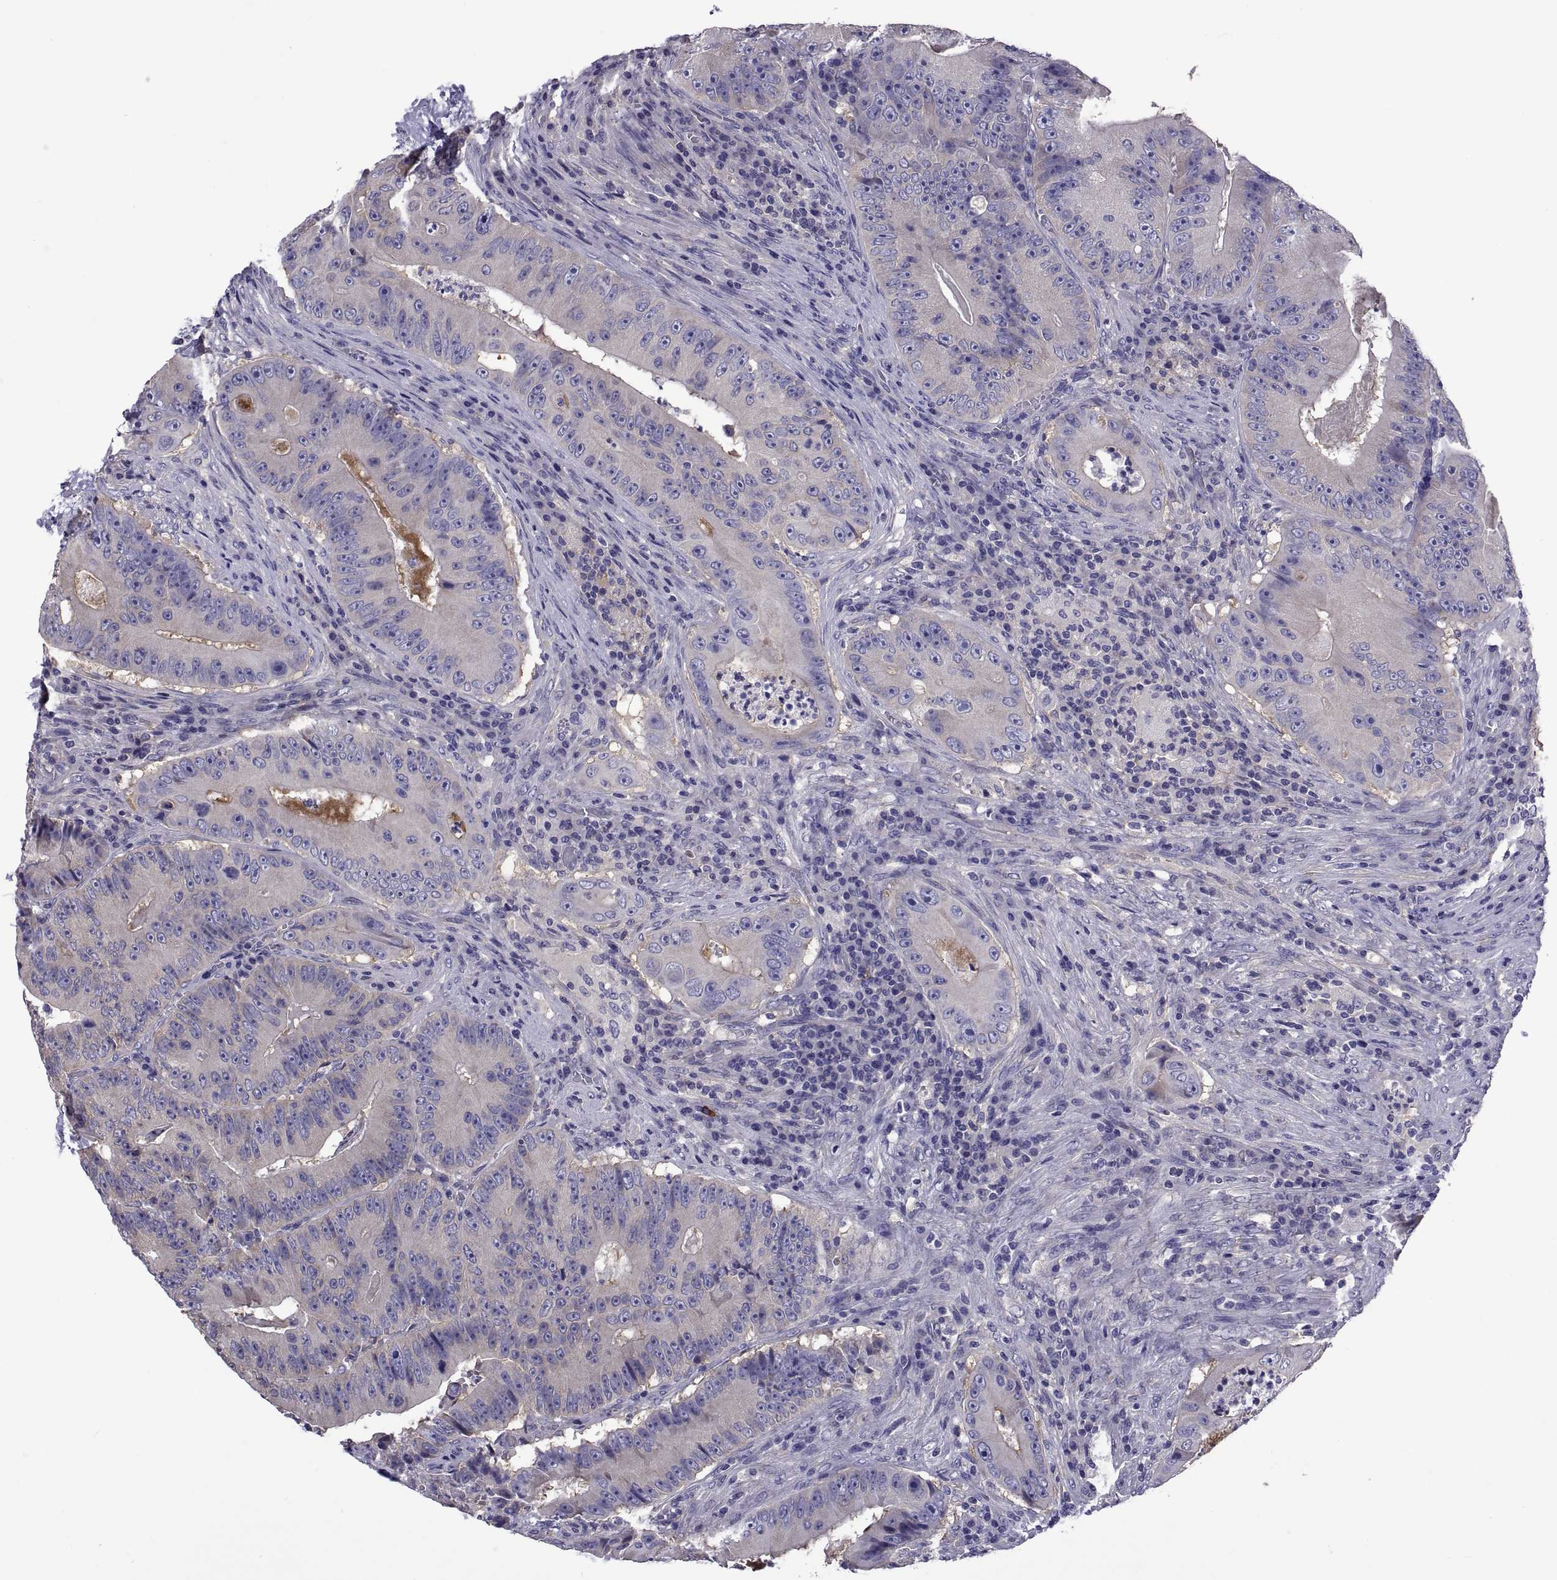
{"staining": {"intensity": "negative", "quantity": "none", "location": "none"}, "tissue": "colorectal cancer", "cell_type": "Tumor cells", "image_type": "cancer", "snomed": [{"axis": "morphology", "description": "Adenocarcinoma, NOS"}, {"axis": "topography", "description": "Colon"}], "caption": "IHC of colorectal cancer (adenocarcinoma) demonstrates no positivity in tumor cells. Brightfield microscopy of immunohistochemistry (IHC) stained with DAB (3,3'-diaminobenzidine) (brown) and hematoxylin (blue), captured at high magnification.", "gene": "TMC3", "patient": {"sex": "female", "age": 86}}